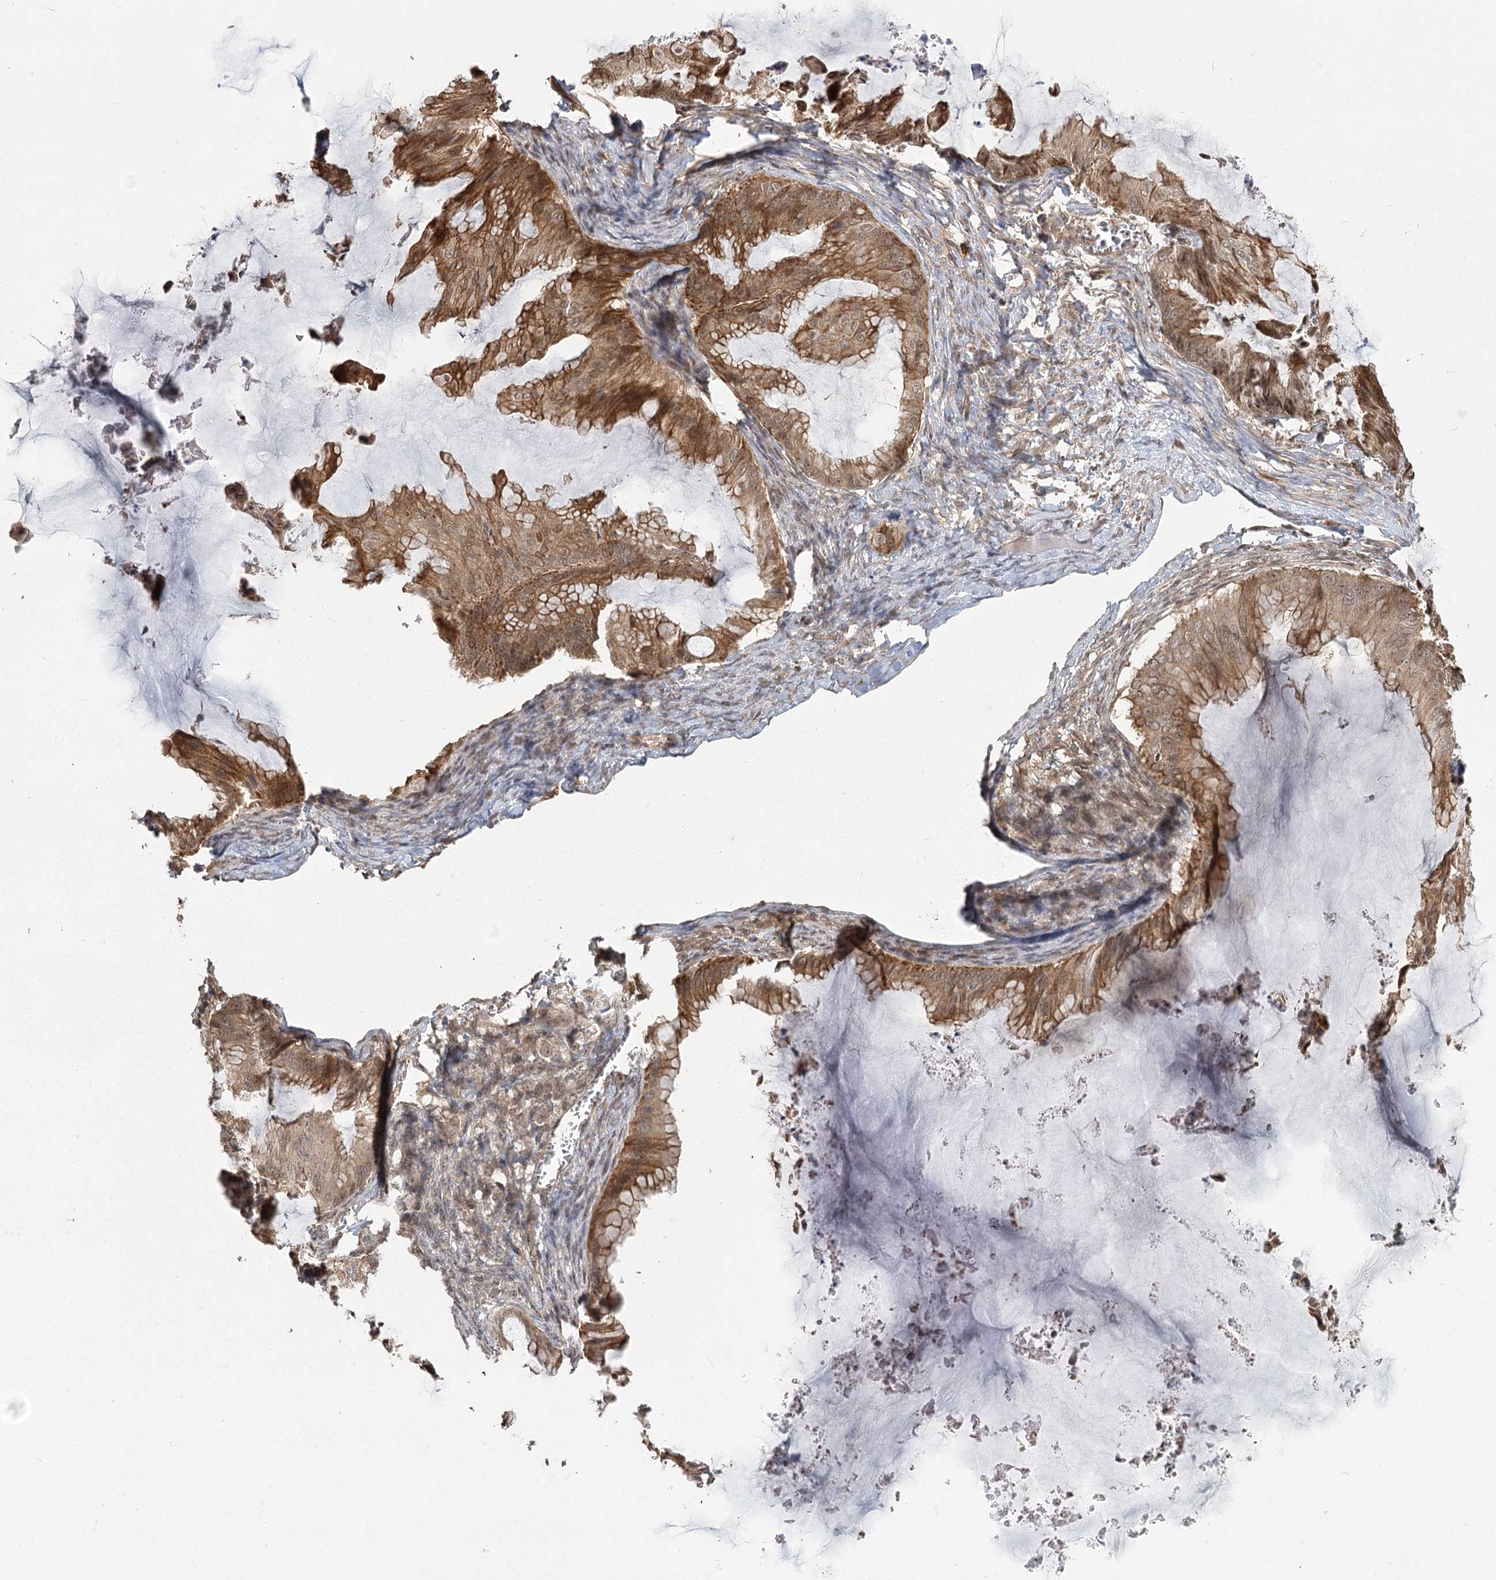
{"staining": {"intensity": "strong", "quantity": ">75%", "location": "cytoplasmic/membranous"}, "tissue": "ovarian cancer", "cell_type": "Tumor cells", "image_type": "cancer", "snomed": [{"axis": "morphology", "description": "Cystadenocarcinoma, mucinous, NOS"}, {"axis": "topography", "description": "Ovary"}], "caption": "Immunohistochemical staining of human ovarian cancer displays high levels of strong cytoplasmic/membranous positivity in about >75% of tumor cells. (DAB (3,3'-diaminobenzidine) = brown stain, brightfield microscopy at high magnification).", "gene": "R3HDM2", "patient": {"sex": "female", "age": 71}}